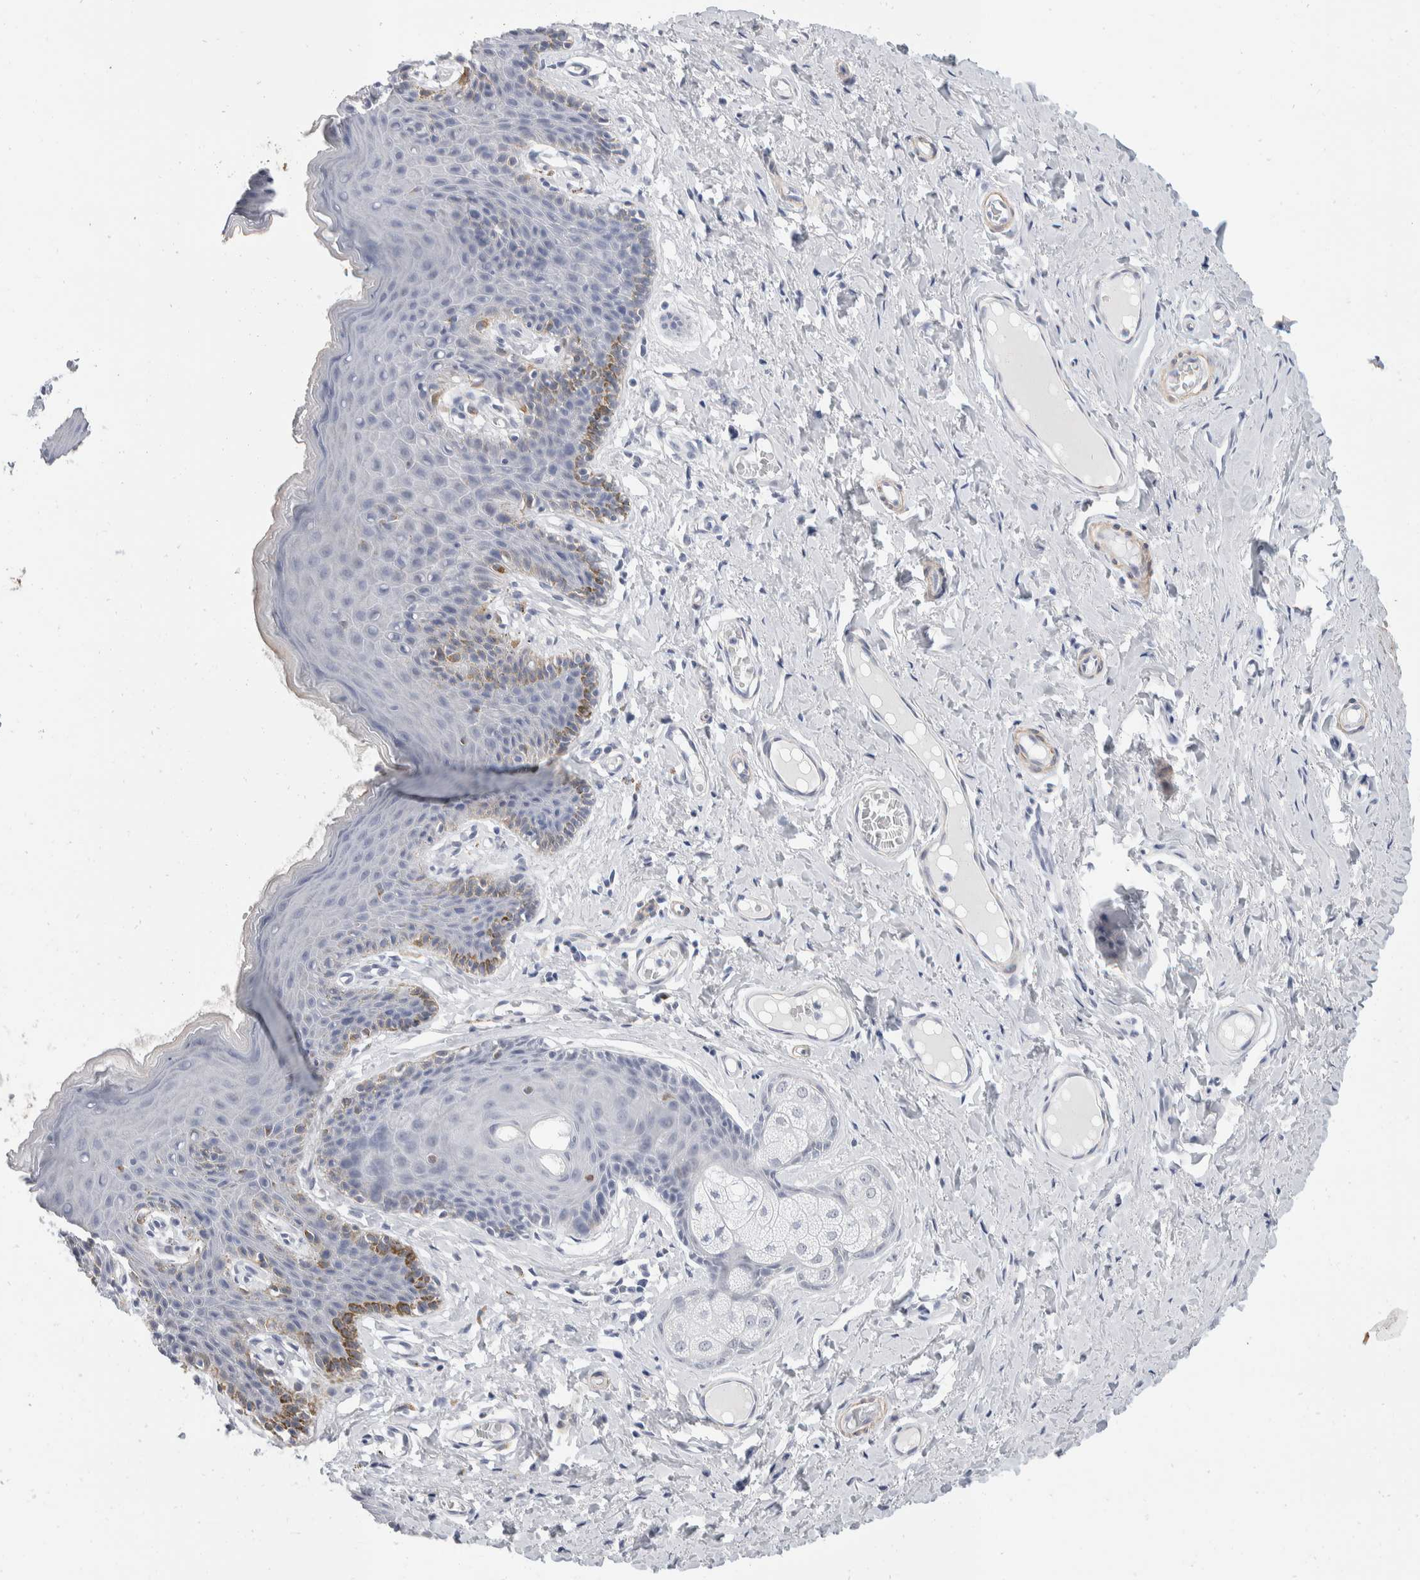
{"staining": {"intensity": "moderate", "quantity": "<25%", "location": "cytoplasmic/membranous"}, "tissue": "skin", "cell_type": "Epidermal cells", "image_type": "normal", "snomed": [{"axis": "morphology", "description": "Normal tissue, NOS"}, {"axis": "topography", "description": "Vulva"}], "caption": "Immunohistochemical staining of unremarkable human skin shows low levels of moderate cytoplasmic/membranous expression in about <25% of epidermal cells. Nuclei are stained in blue.", "gene": "CATSPERD", "patient": {"sex": "female", "age": 66}}